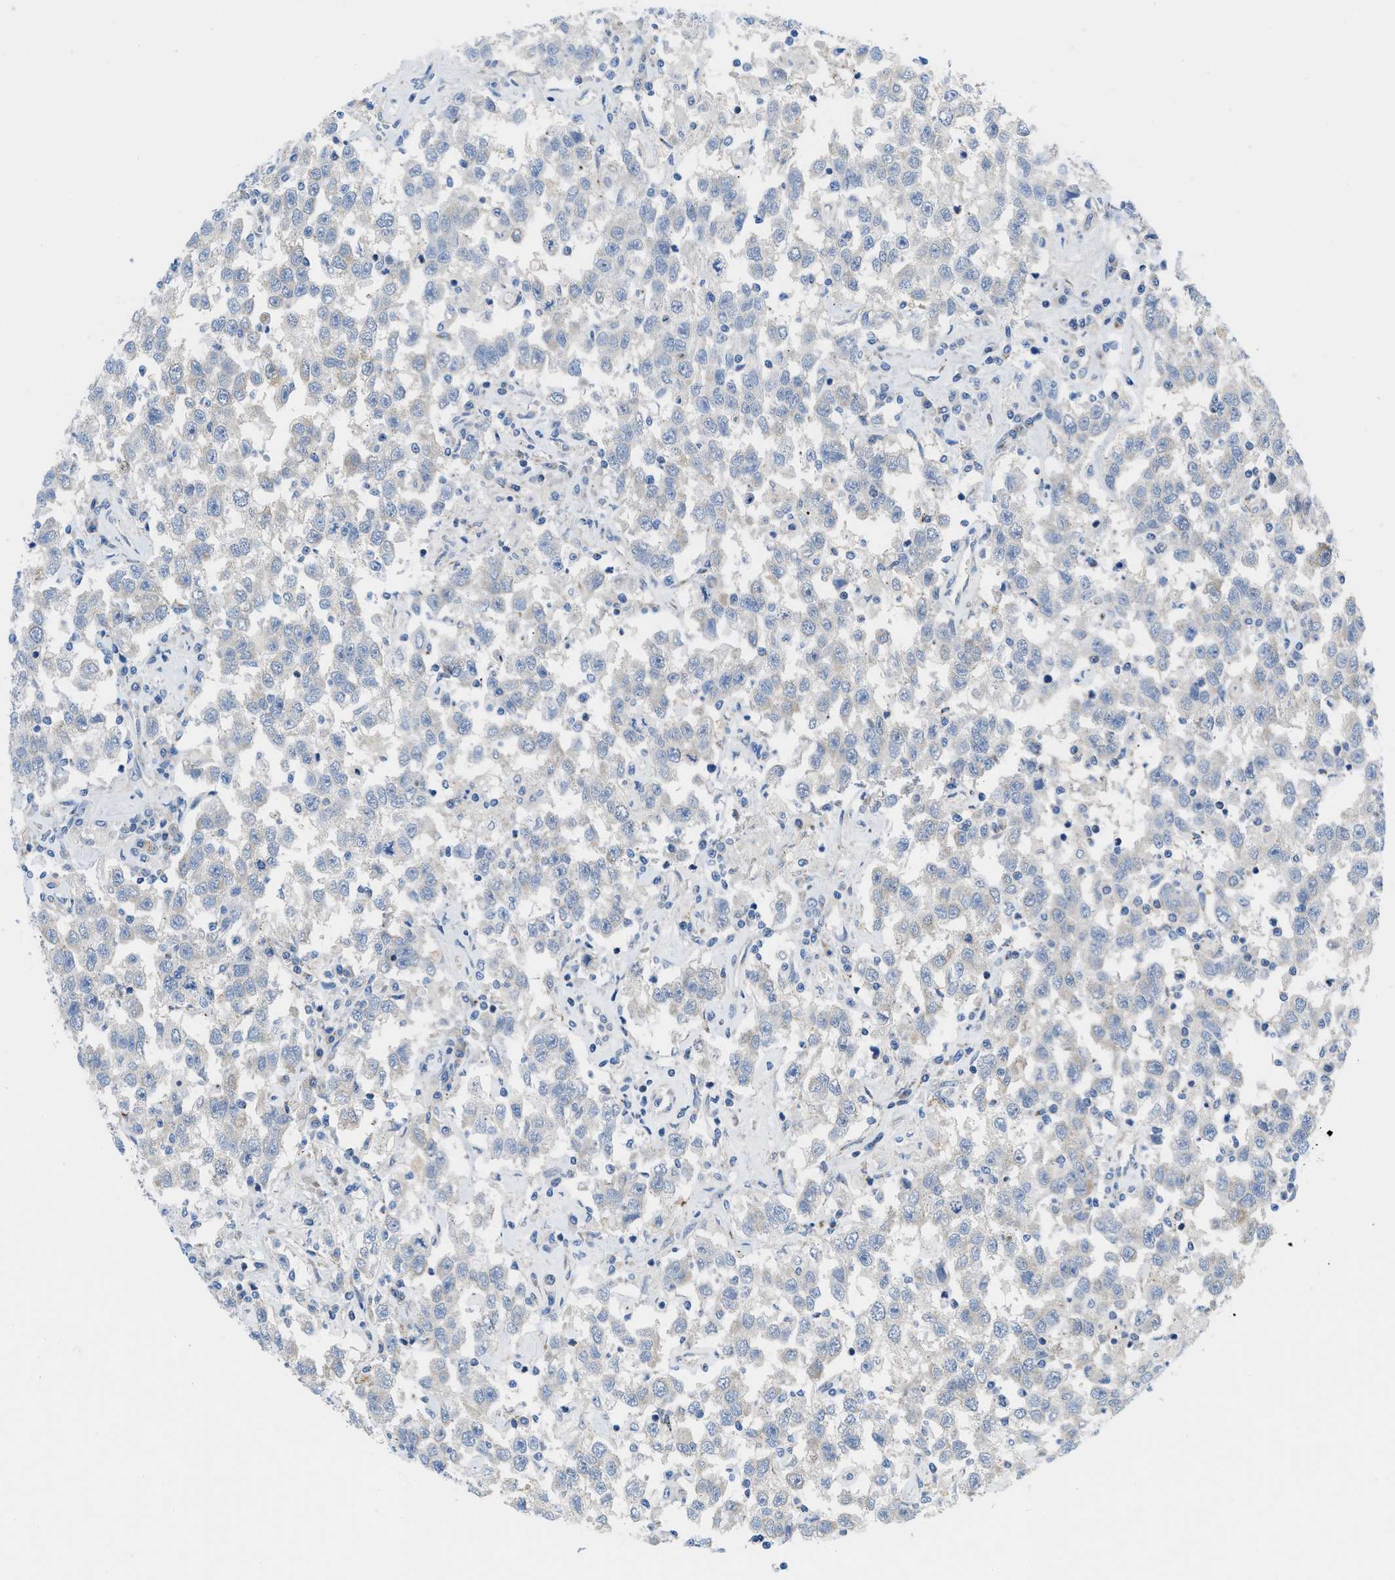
{"staining": {"intensity": "negative", "quantity": "none", "location": "none"}, "tissue": "testis cancer", "cell_type": "Tumor cells", "image_type": "cancer", "snomed": [{"axis": "morphology", "description": "Seminoma, NOS"}, {"axis": "topography", "description": "Testis"}], "caption": "Seminoma (testis) stained for a protein using immunohistochemistry (IHC) displays no positivity tumor cells.", "gene": "RBBP9", "patient": {"sex": "male", "age": 41}}